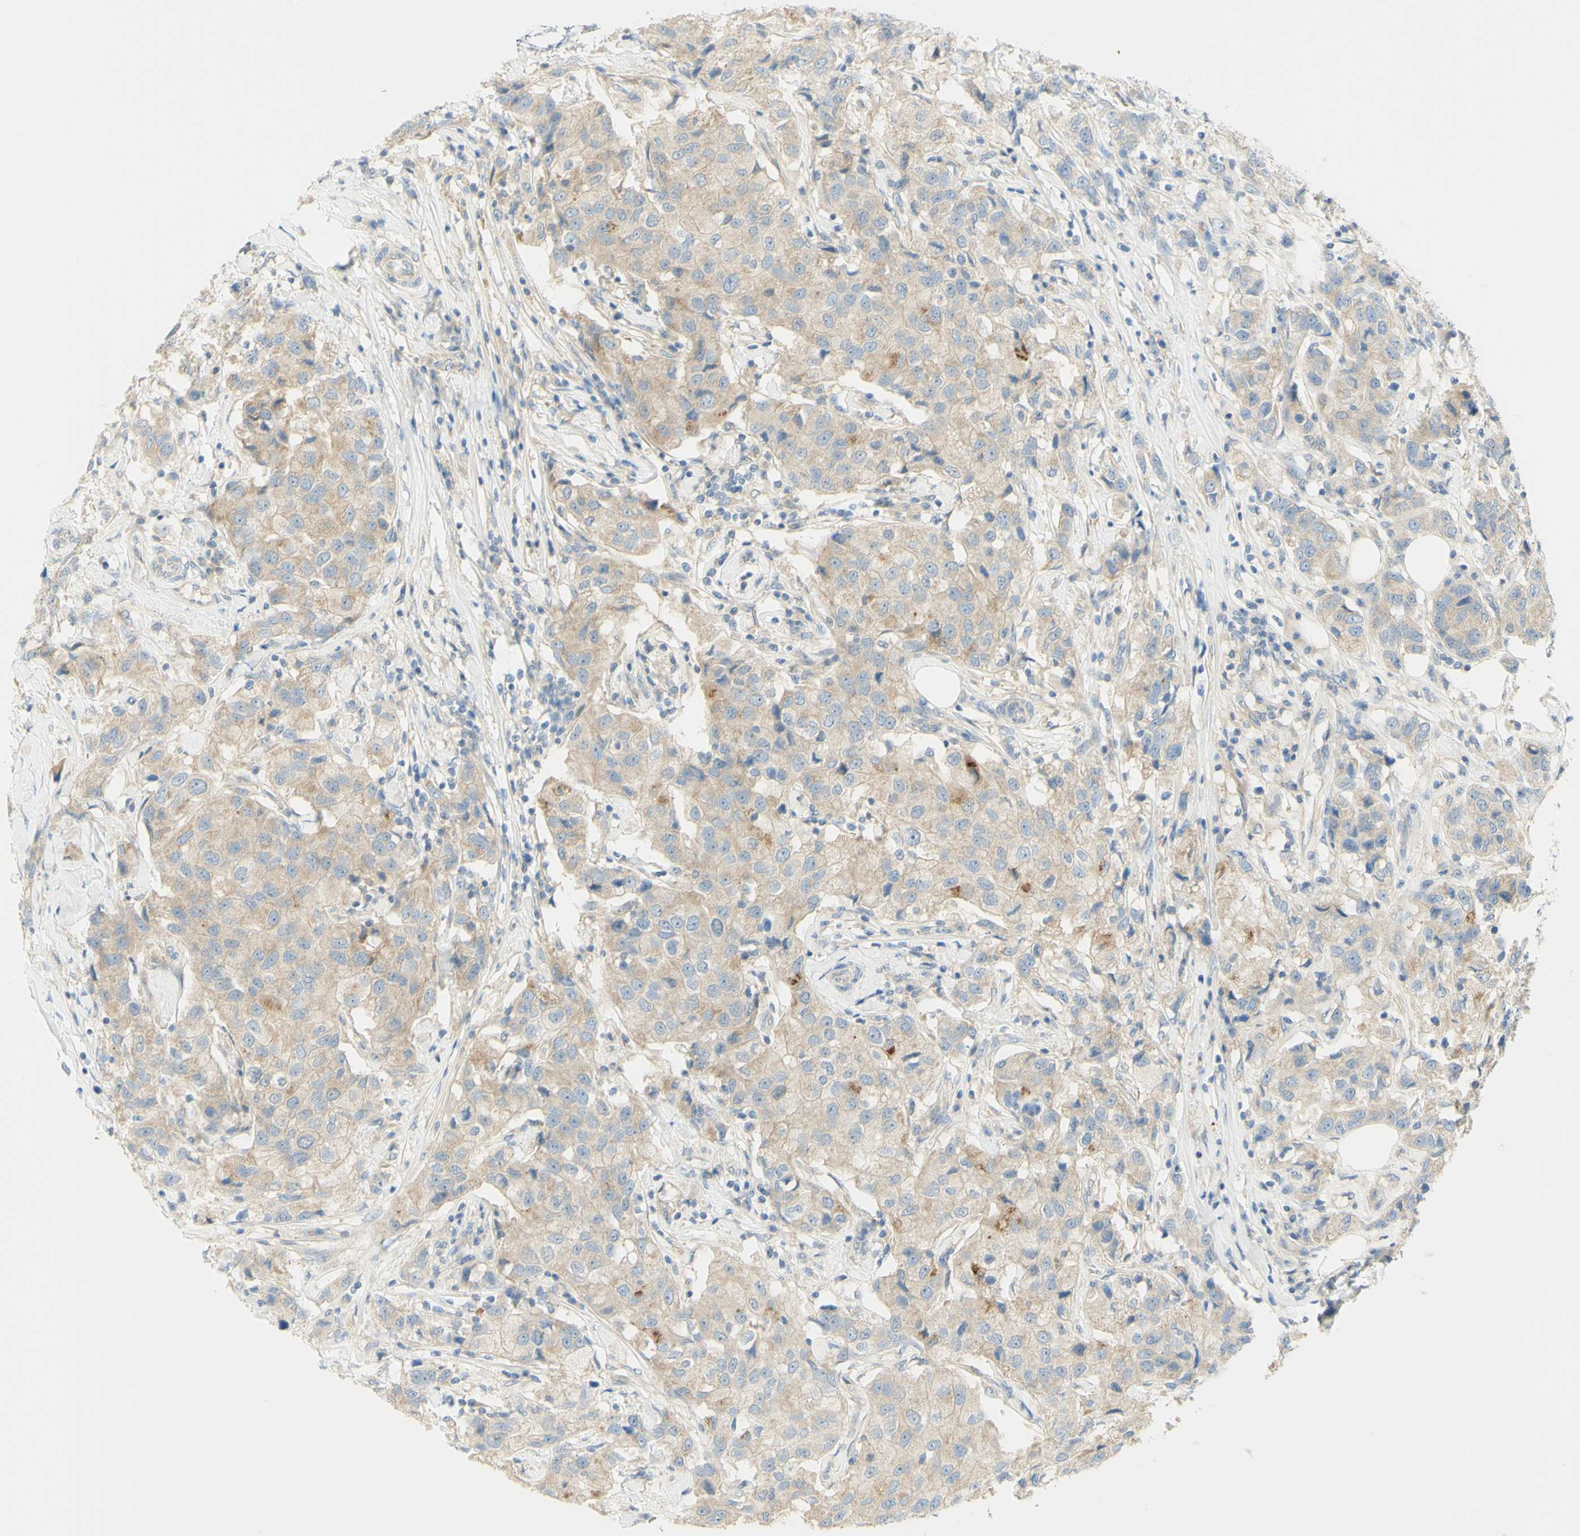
{"staining": {"intensity": "weak", "quantity": ">75%", "location": "cytoplasmic/membranous"}, "tissue": "breast cancer", "cell_type": "Tumor cells", "image_type": "cancer", "snomed": [{"axis": "morphology", "description": "Duct carcinoma"}, {"axis": "topography", "description": "Breast"}], "caption": "This image demonstrates IHC staining of breast cancer (infiltrating ductal carcinoma), with low weak cytoplasmic/membranous positivity in about >75% of tumor cells.", "gene": "GCNT3", "patient": {"sex": "female", "age": 80}}